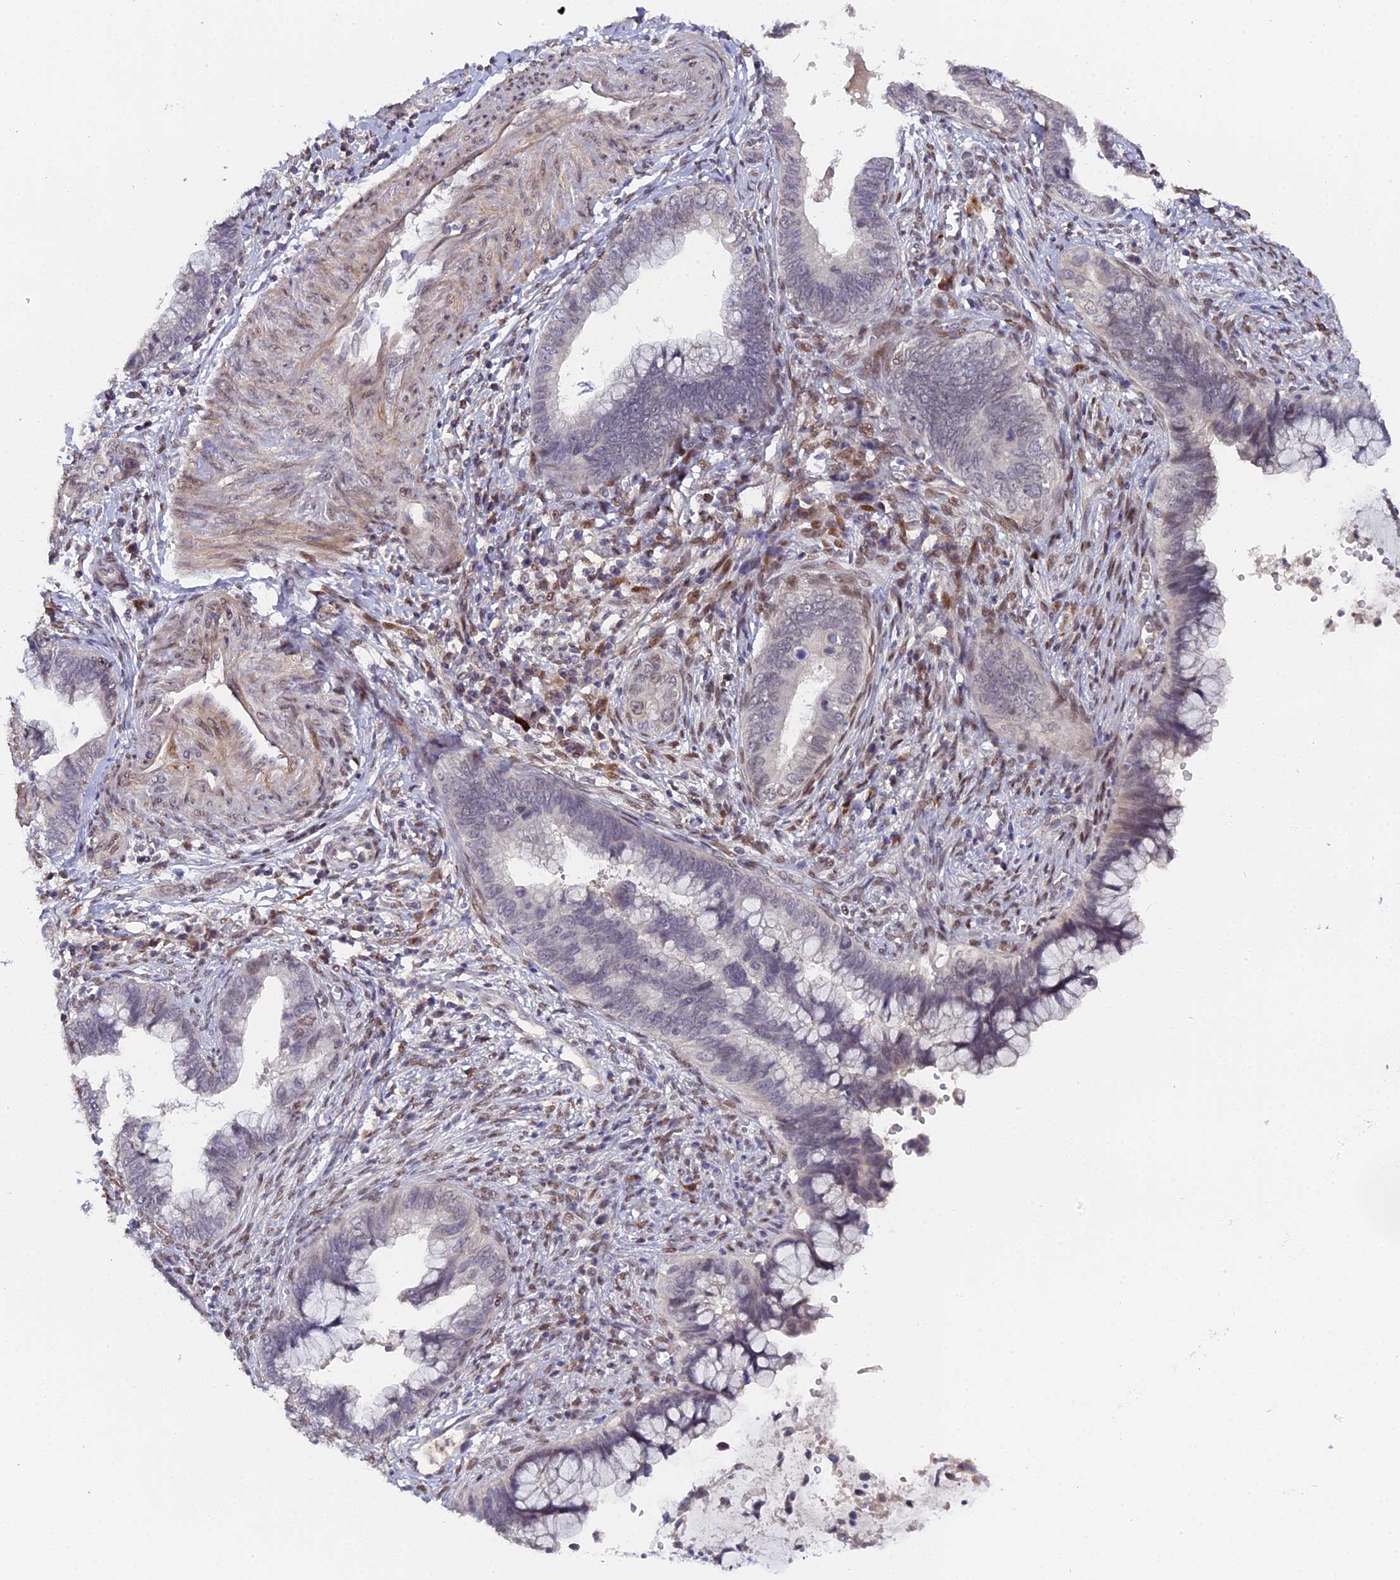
{"staining": {"intensity": "weak", "quantity": "<25%", "location": "nuclear"}, "tissue": "cervical cancer", "cell_type": "Tumor cells", "image_type": "cancer", "snomed": [{"axis": "morphology", "description": "Adenocarcinoma, NOS"}, {"axis": "topography", "description": "Cervix"}], "caption": "Cervical adenocarcinoma was stained to show a protein in brown. There is no significant positivity in tumor cells. (IHC, brightfield microscopy, high magnification).", "gene": "PYGO1", "patient": {"sex": "female", "age": 44}}